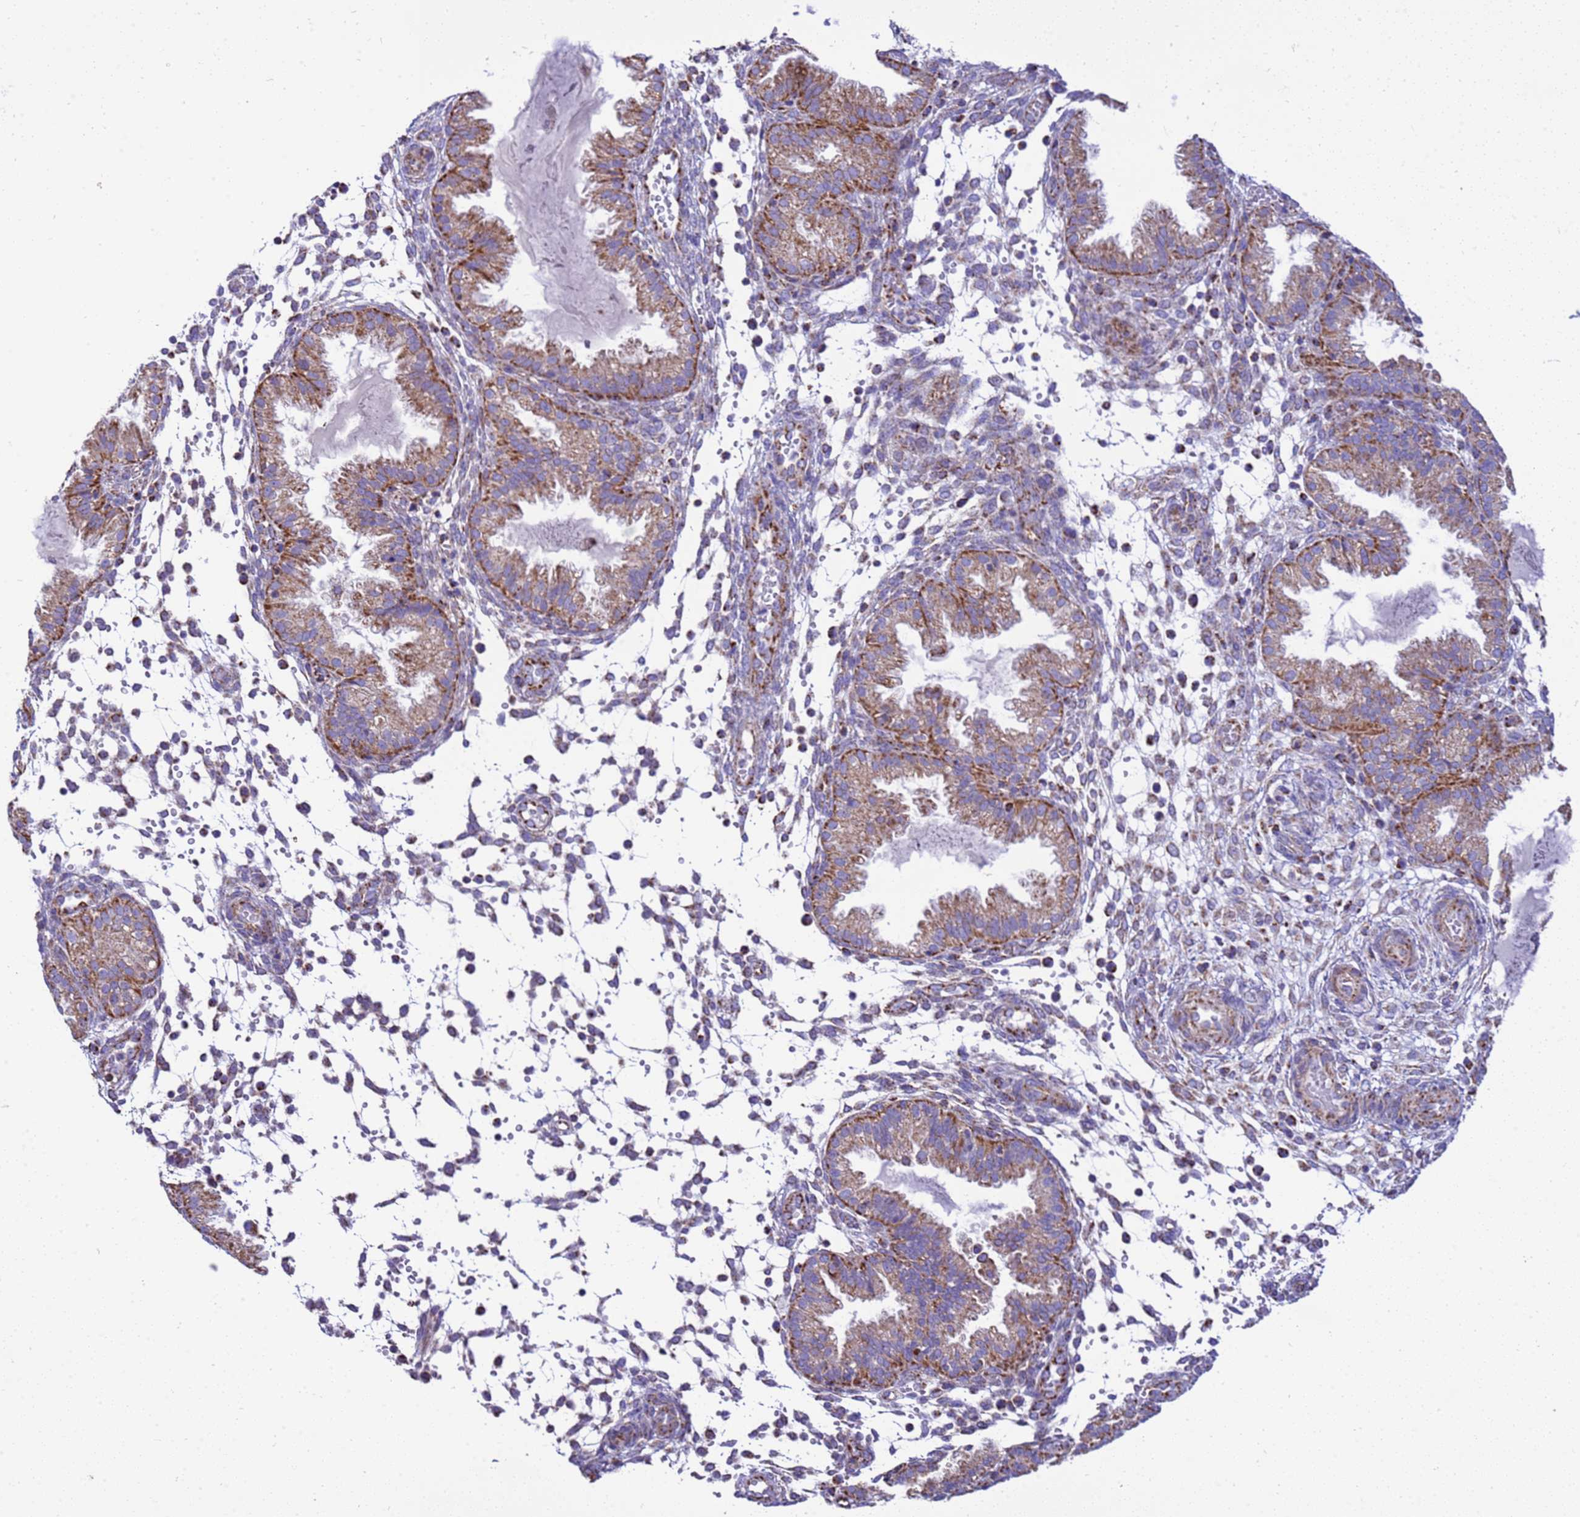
{"staining": {"intensity": "weak", "quantity": "<25%", "location": "cytoplasmic/membranous"}, "tissue": "endometrium", "cell_type": "Cells in endometrial stroma", "image_type": "normal", "snomed": [{"axis": "morphology", "description": "Normal tissue, NOS"}, {"axis": "topography", "description": "Endometrium"}], "caption": "High magnification brightfield microscopy of normal endometrium stained with DAB (3,3'-diaminobenzidine) (brown) and counterstained with hematoxylin (blue): cells in endometrial stroma show no significant expression.", "gene": "RNF165", "patient": {"sex": "female", "age": 33}}